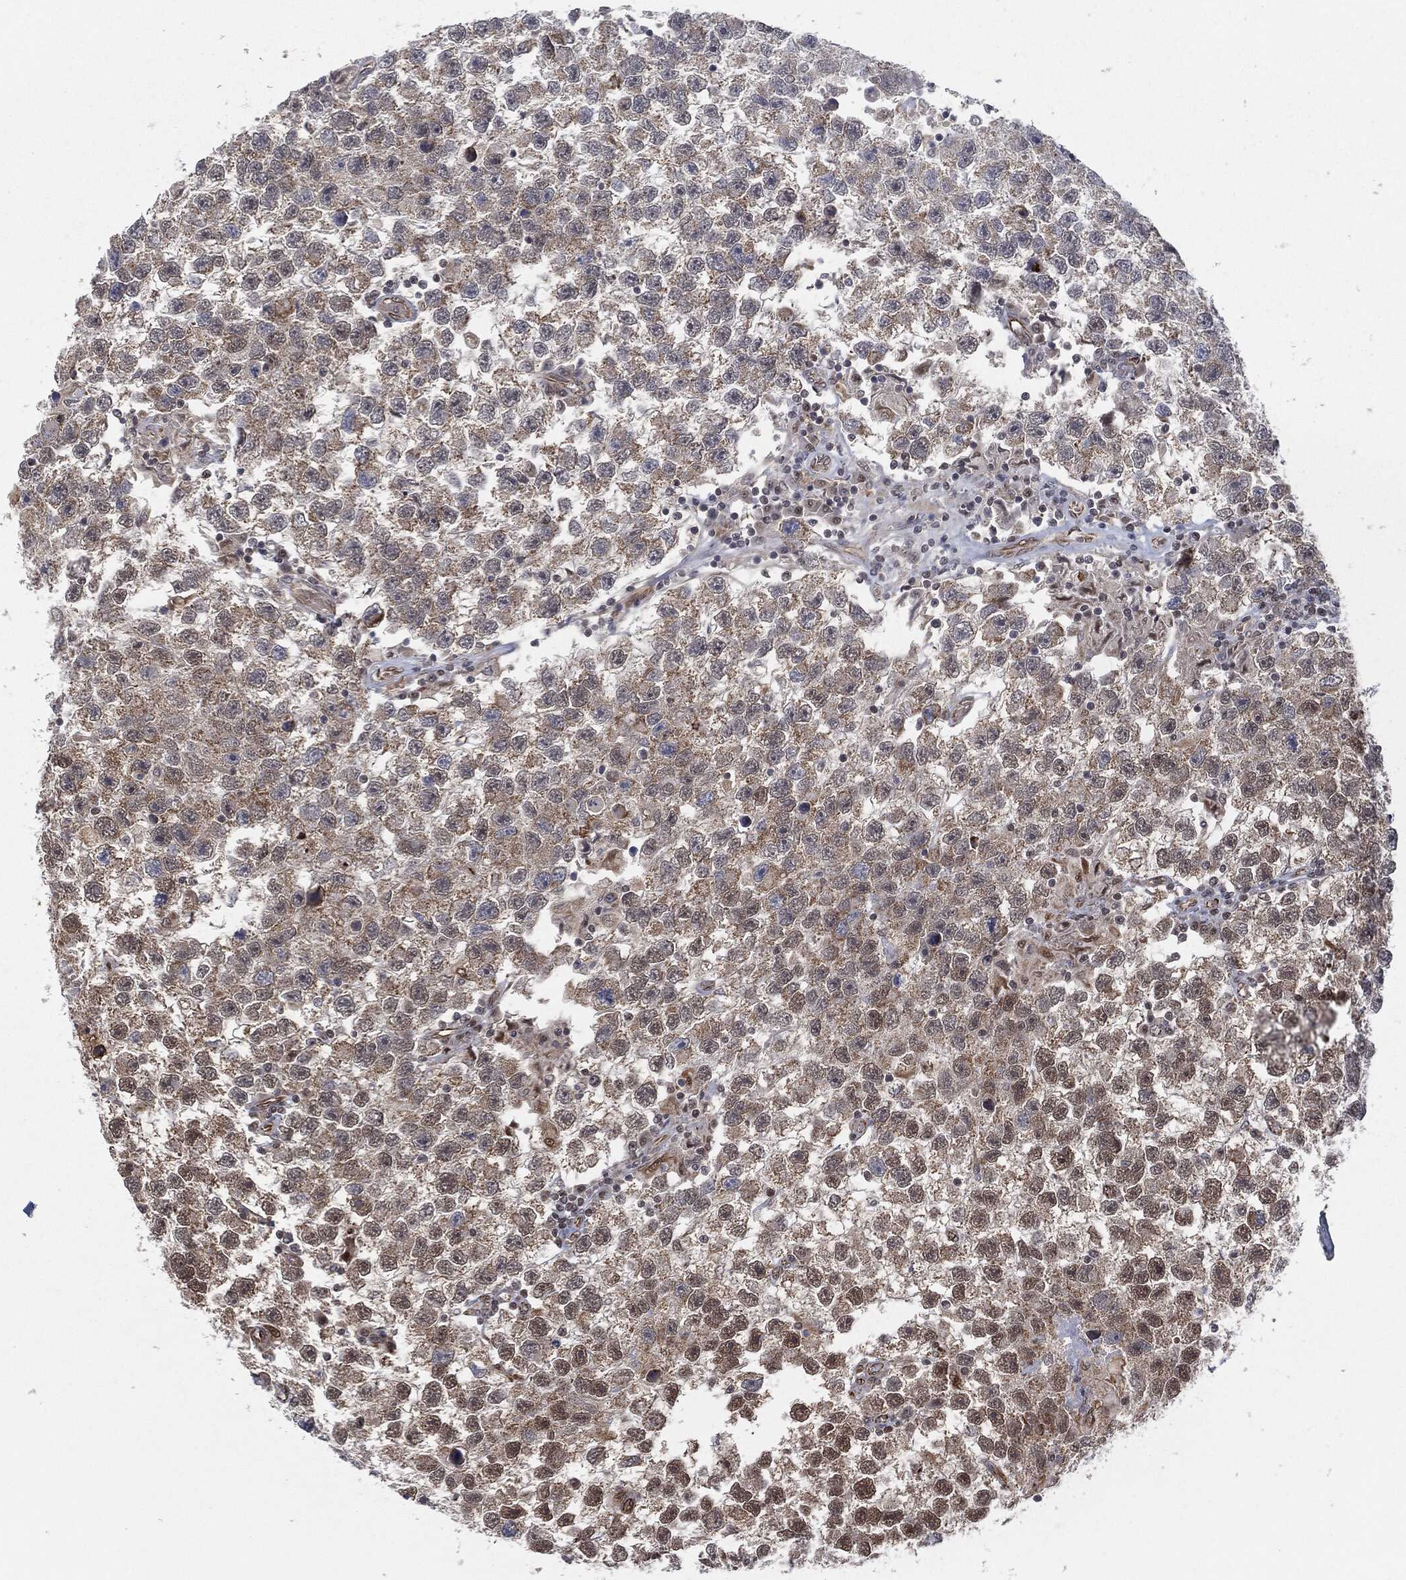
{"staining": {"intensity": "moderate", "quantity": "25%-75%", "location": "cytoplasmic/membranous"}, "tissue": "testis cancer", "cell_type": "Tumor cells", "image_type": "cancer", "snomed": [{"axis": "morphology", "description": "Seminoma, NOS"}, {"axis": "topography", "description": "Testis"}], "caption": "Tumor cells exhibit medium levels of moderate cytoplasmic/membranous positivity in about 25%-75% of cells in testis seminoma.", "gene": "TP53RK", "patient": {"sex": "male", "age": 26}}